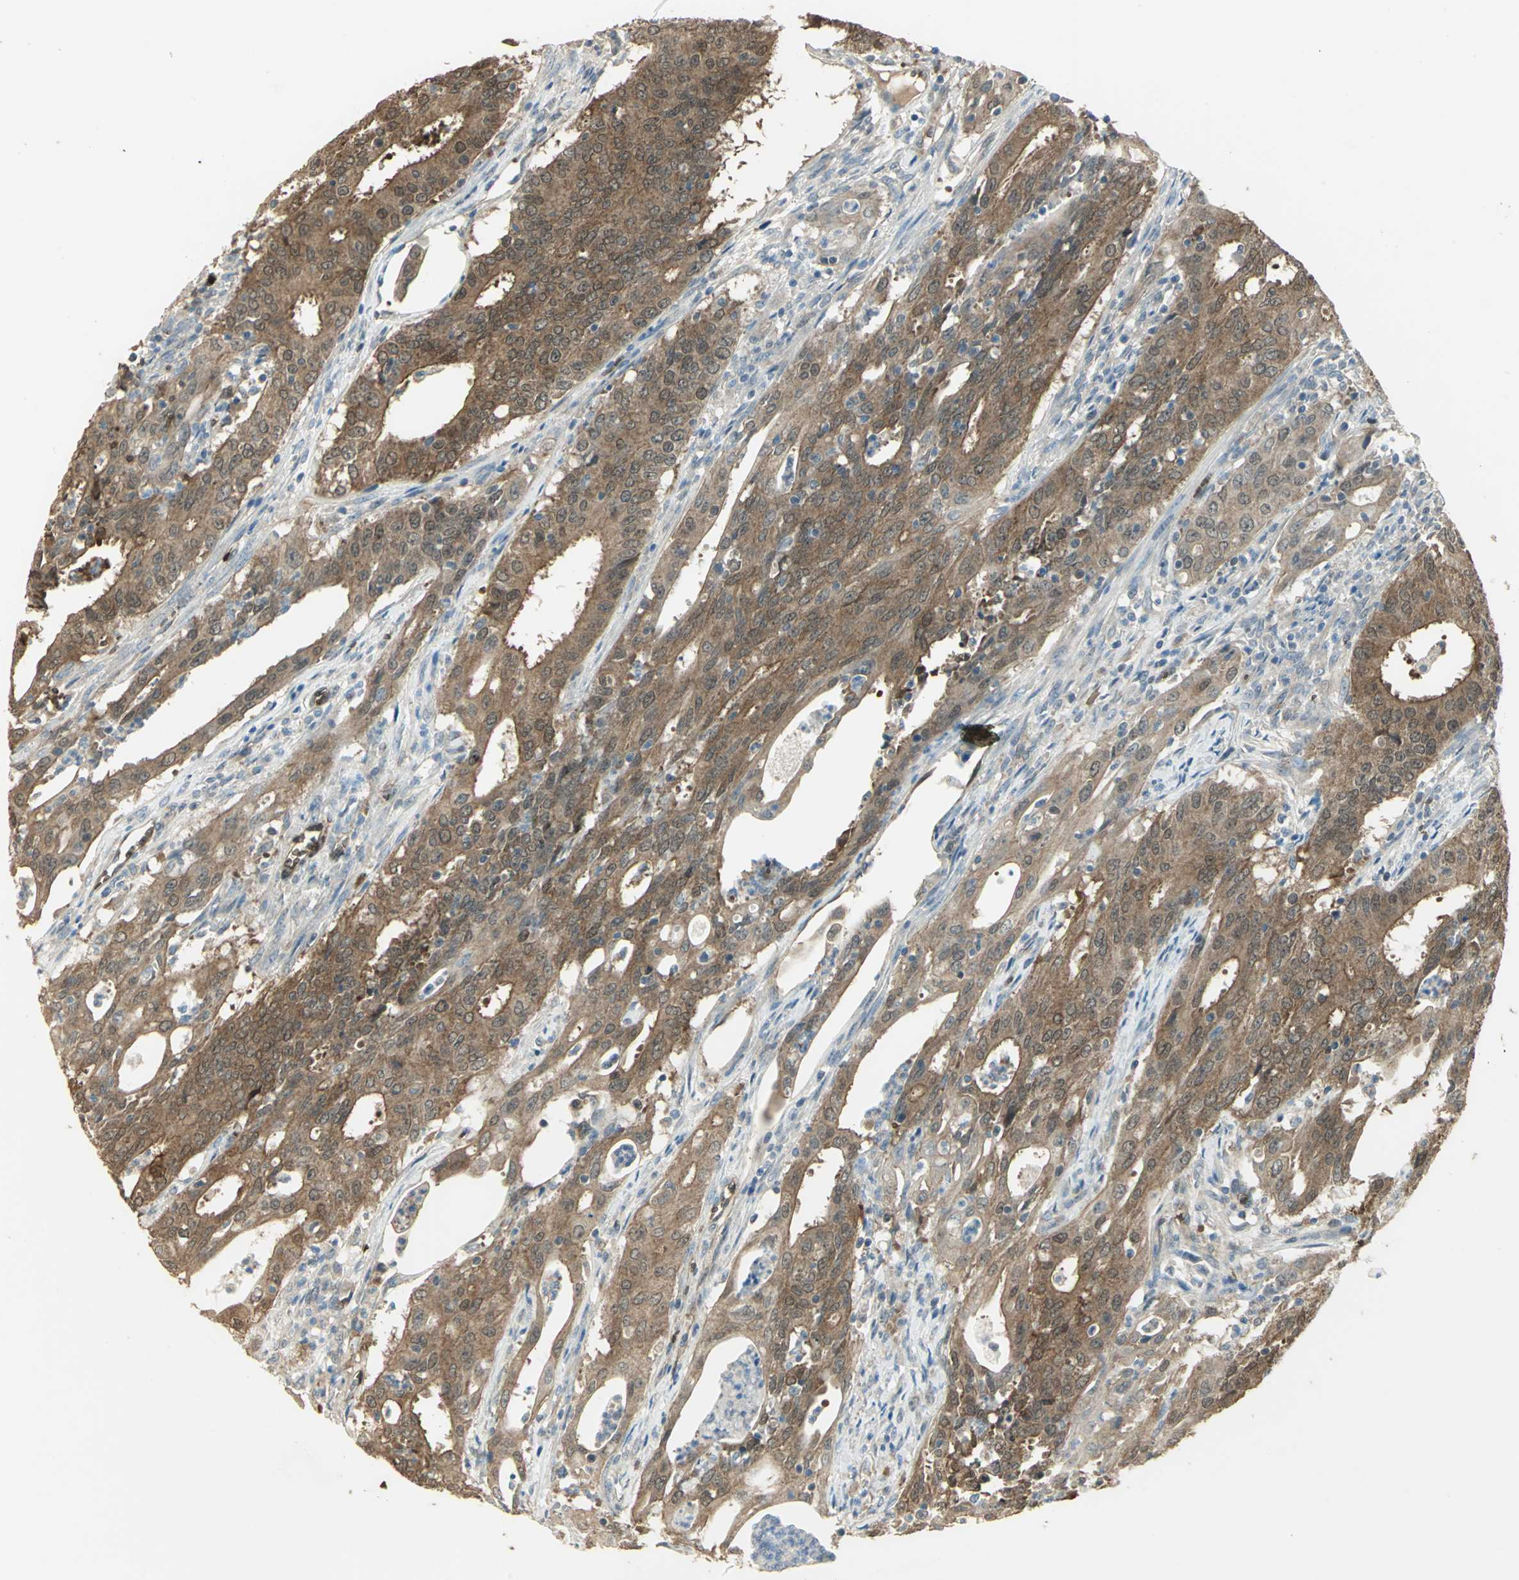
{"staining": {"intensity": "strong", "quantity": ">75%", "location": "cytoplasmic/membranous,nuclear"}, "tissue": "cervical cancer", "cell_type": "Tumor cells", "image_type": "cancer", "snomed": [{"axis": "morphology", "description": "Adenocarcinoma, NOS"}, {"axis": "topography", "description": "Cervix"}], "caption": "DAB (3,3'-diaminobenzidine) immunohistochemical staining of cervical adenocarcinoma shows strong cytoplasmic/membranous and nuclear protein expression in approximately >75% of tumor cells.", "gene": "DDAH1", "patient": {"sex": "female", "age": 44}}